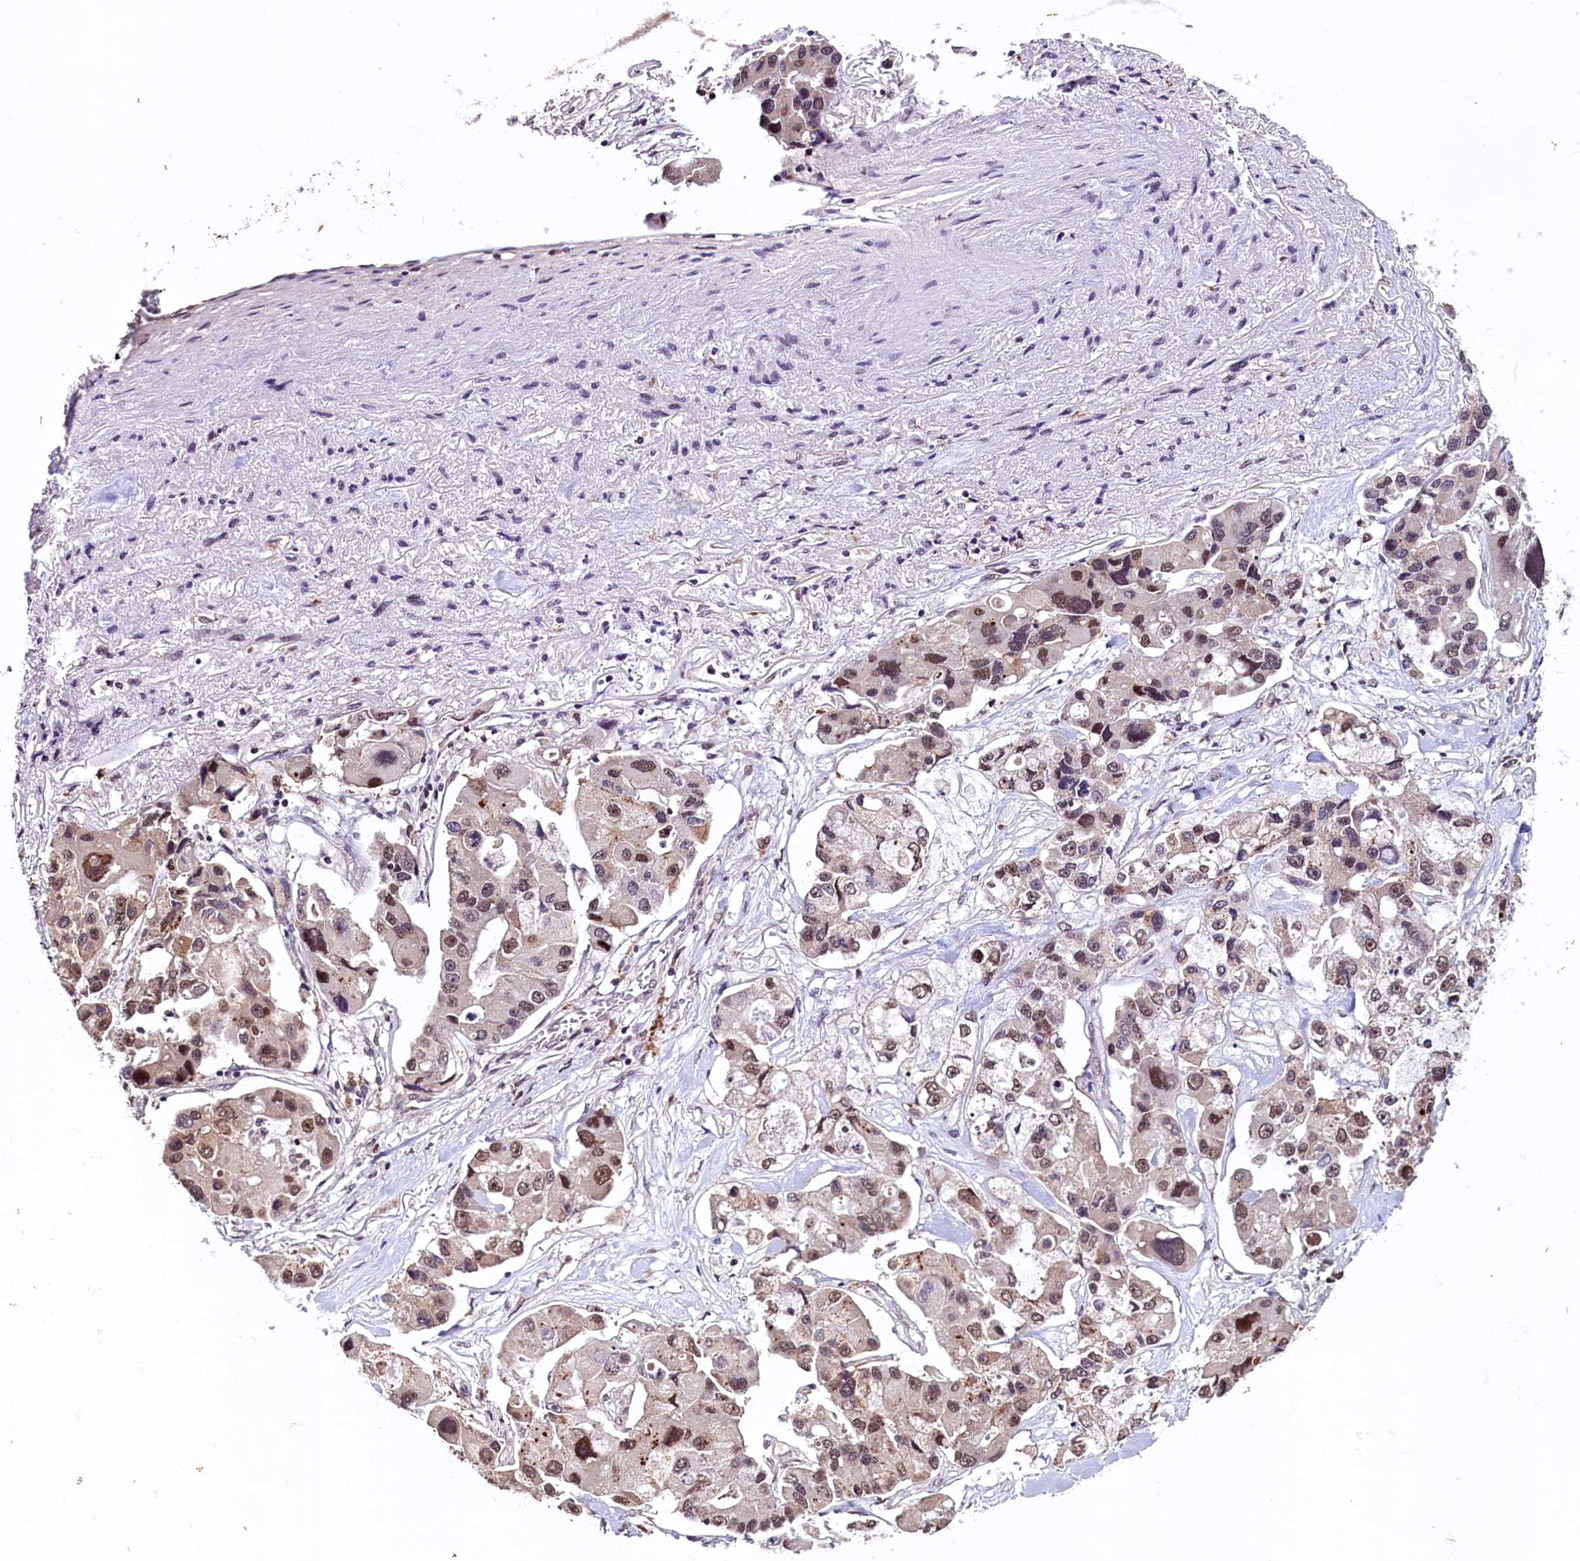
{"staining": {"intensity": "moderate", "quantity": ">75%", "location": "nuclear"}, "tissue": "lung cancer", "cell_type": "Tumor cells", "image_type": "cancer", "snomed": [{"axis": "morphology", "description": "Adenocarcinoma, NOS"}, {"axis": "topography", "description": "Lung"}], "caption": "Tumor cells demonstrate moderate nuclear positivity in approximately >75% of cells in lung cancer (adenocarcinoma).", "gene": "RNMT", "patient": {"sex": "female", "age": 54}}